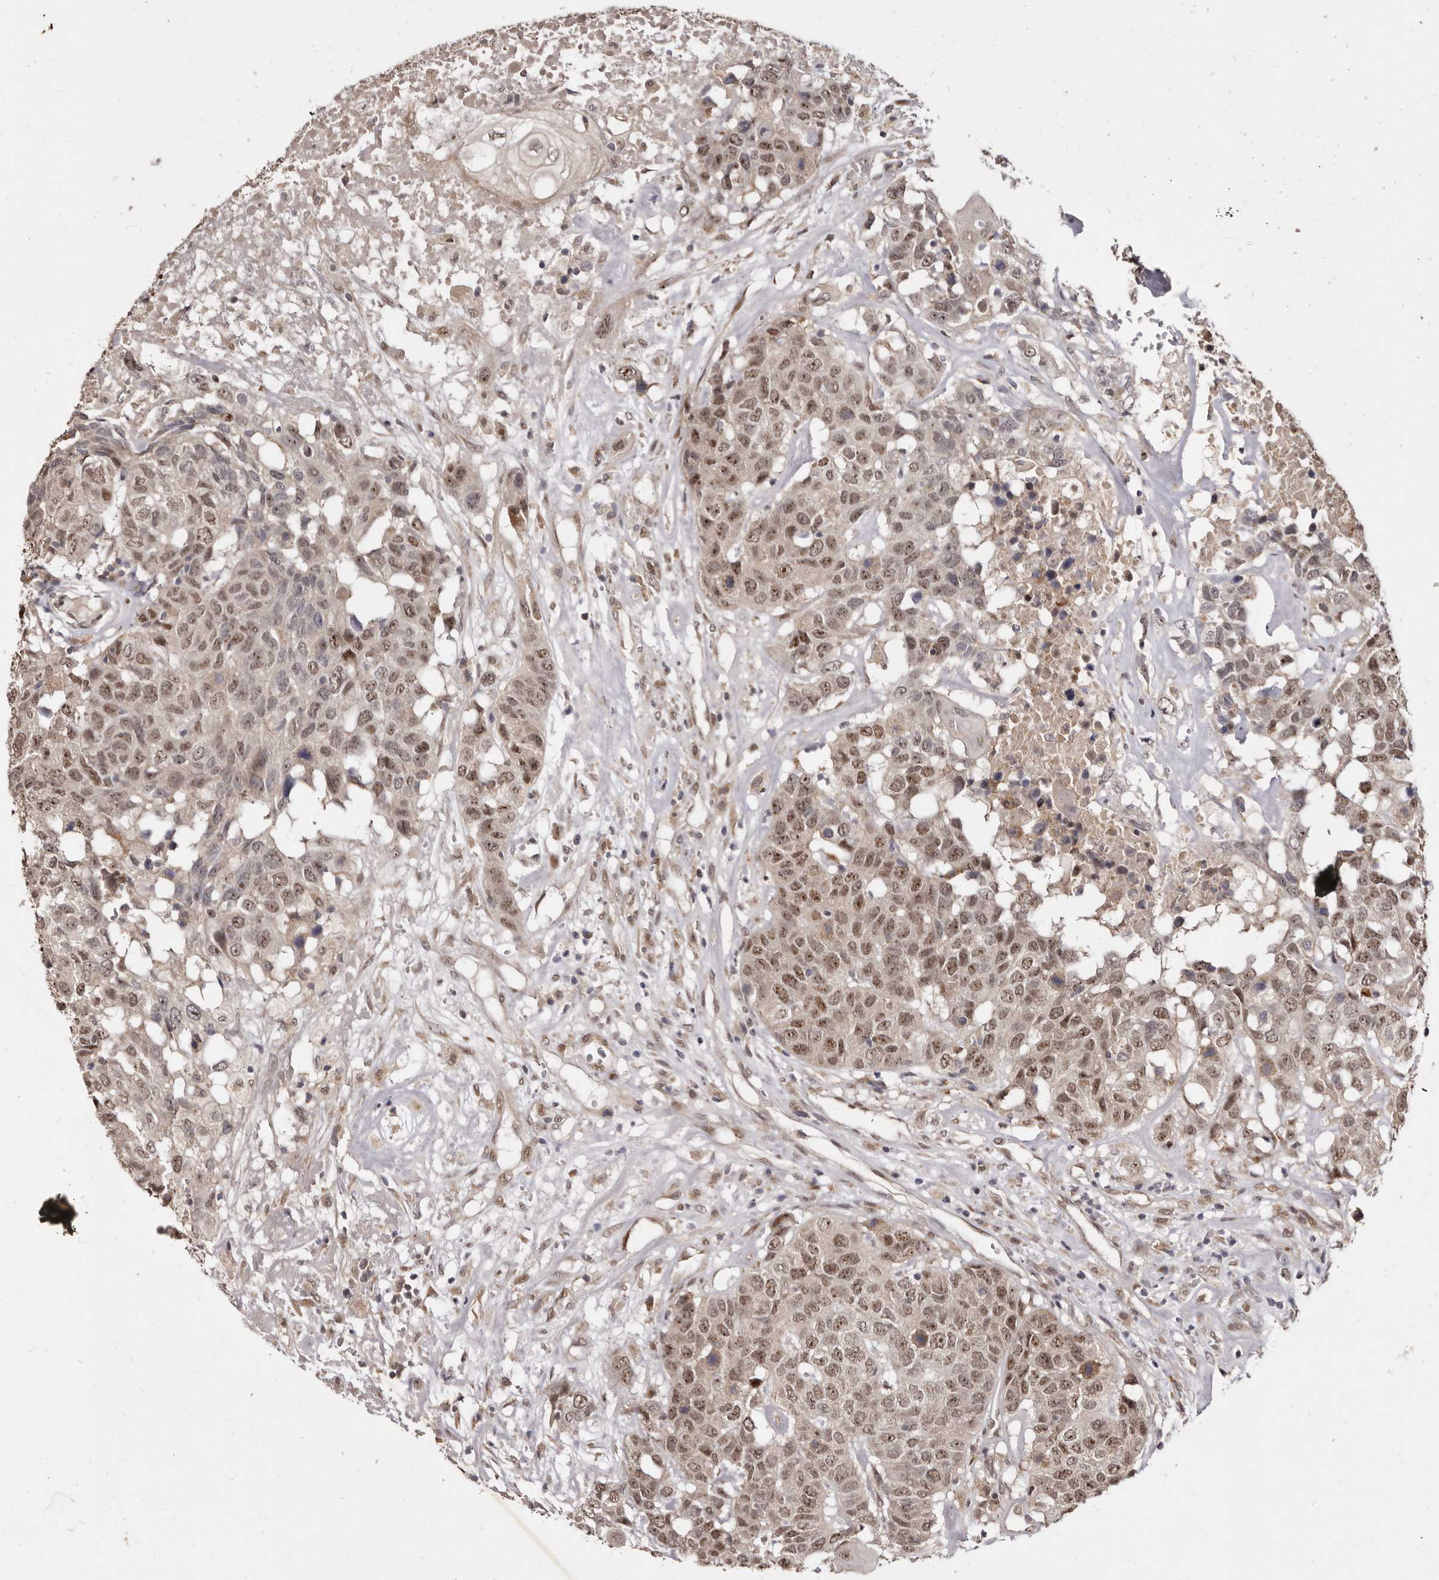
{"staining": {"intensity": "moderate", "quantity": "25%-75%", "location": "nuclear"}, "tissue": "head and neck cancer", "cell_type": "Tumor cells", "image_type": "cancer", "snomed": [{"axis": "morphology", "description": "Squamous cell carcinoma, NOS"}, {"axis": "topography", "description": "Head-Neck"}], "caption": "The micrograph reveals staining of head and neck cancer, revealing moderate nuclear protein positivity (brown color) within tumor cells.", "gene": "ZNF326", "patient": {"sex": "male", "age": 66}}